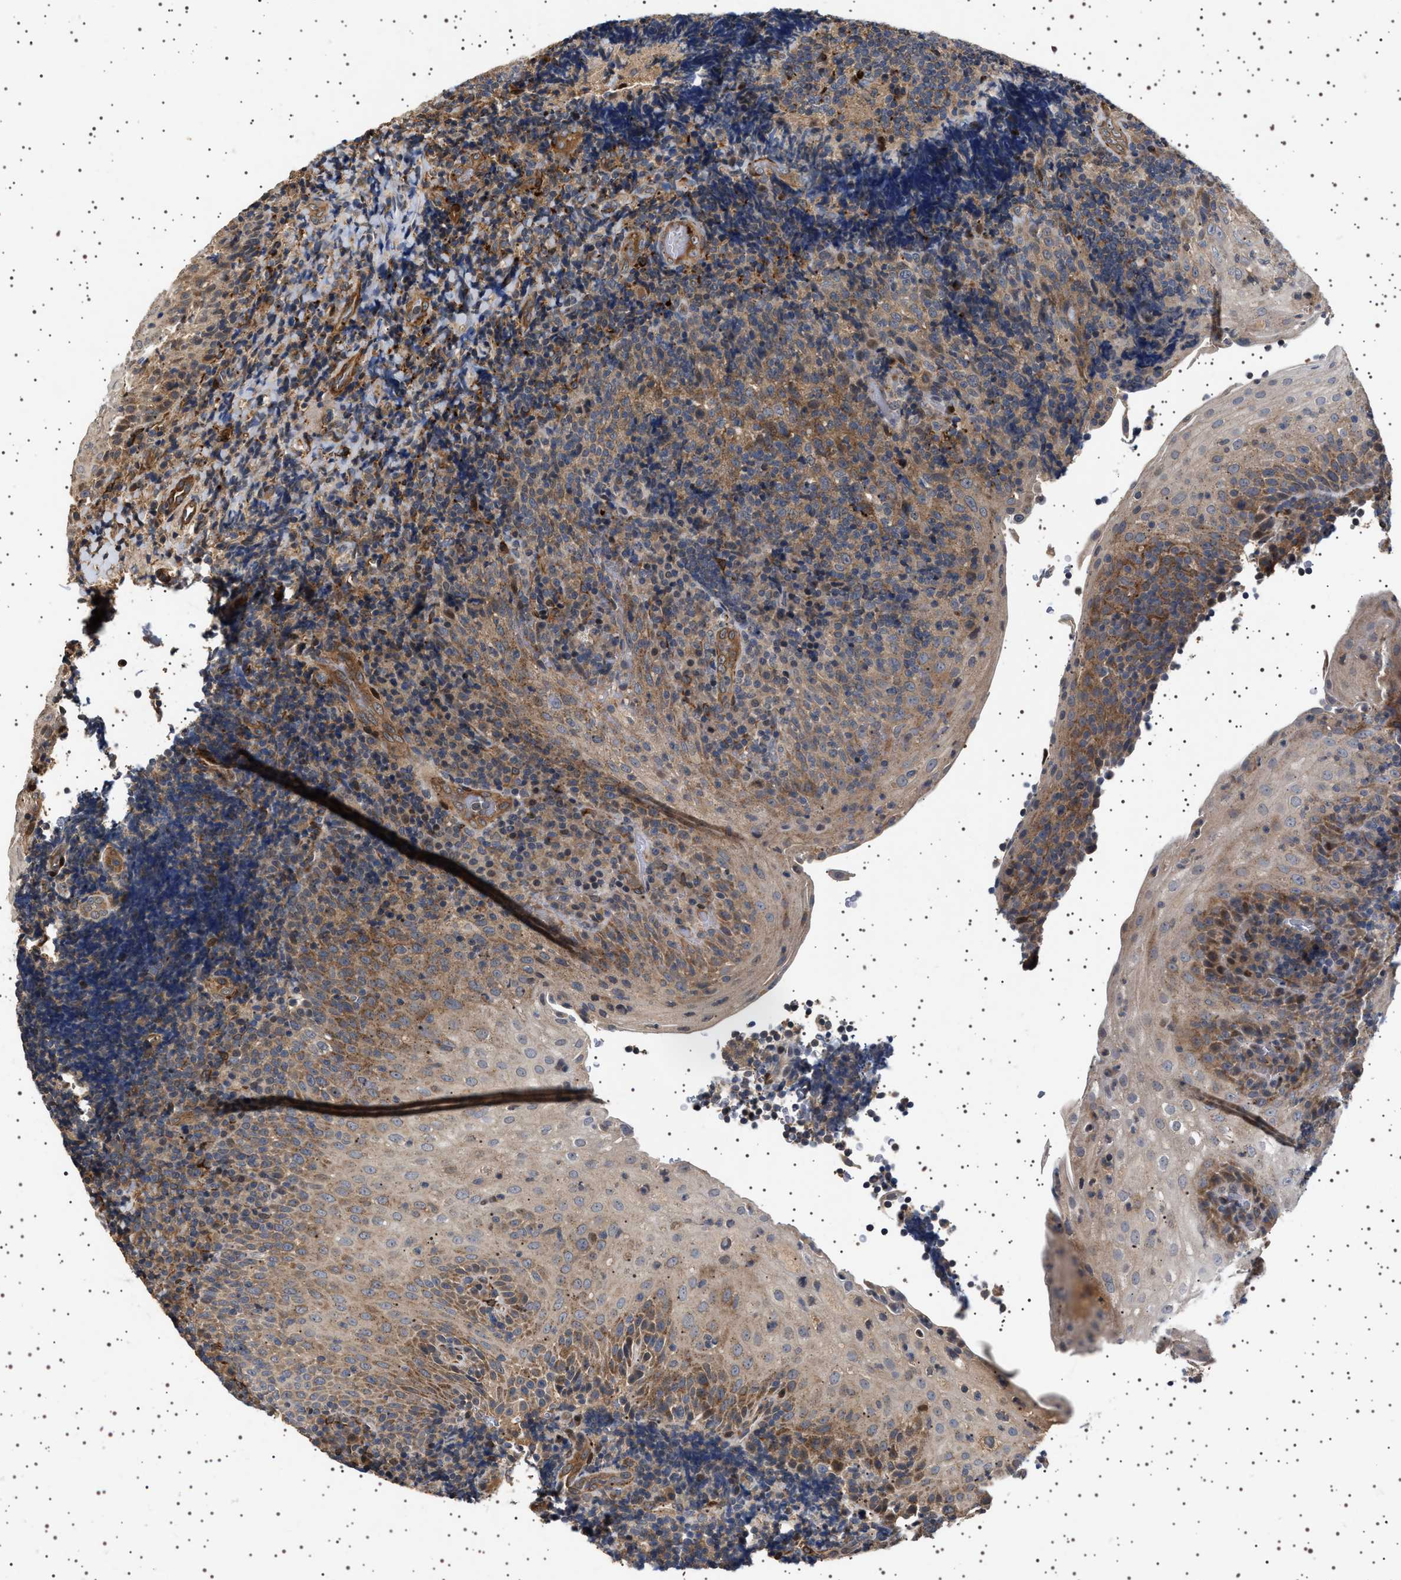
{"staining": {"intensity": "negative", "quantity": "none", "location": "none"}, "tissue": "tonsil", "cell_type": "Germinal center cells", "image_type": "normal", "snomed": [{"axis": "morphology", "description": "Normal tissue, NOS"}, {"axis": "topography", "description": "Tonsil"}], "caption": "Immunohistochemical staining of benign tonsil displays no significant positivity in germinal center cells. (Brightfield microscopy of DAB immunohistochemistry (IHC) at high magnification).", "gene": "GUCY1B1", "patient": {"sex": "male", "age": 37}}